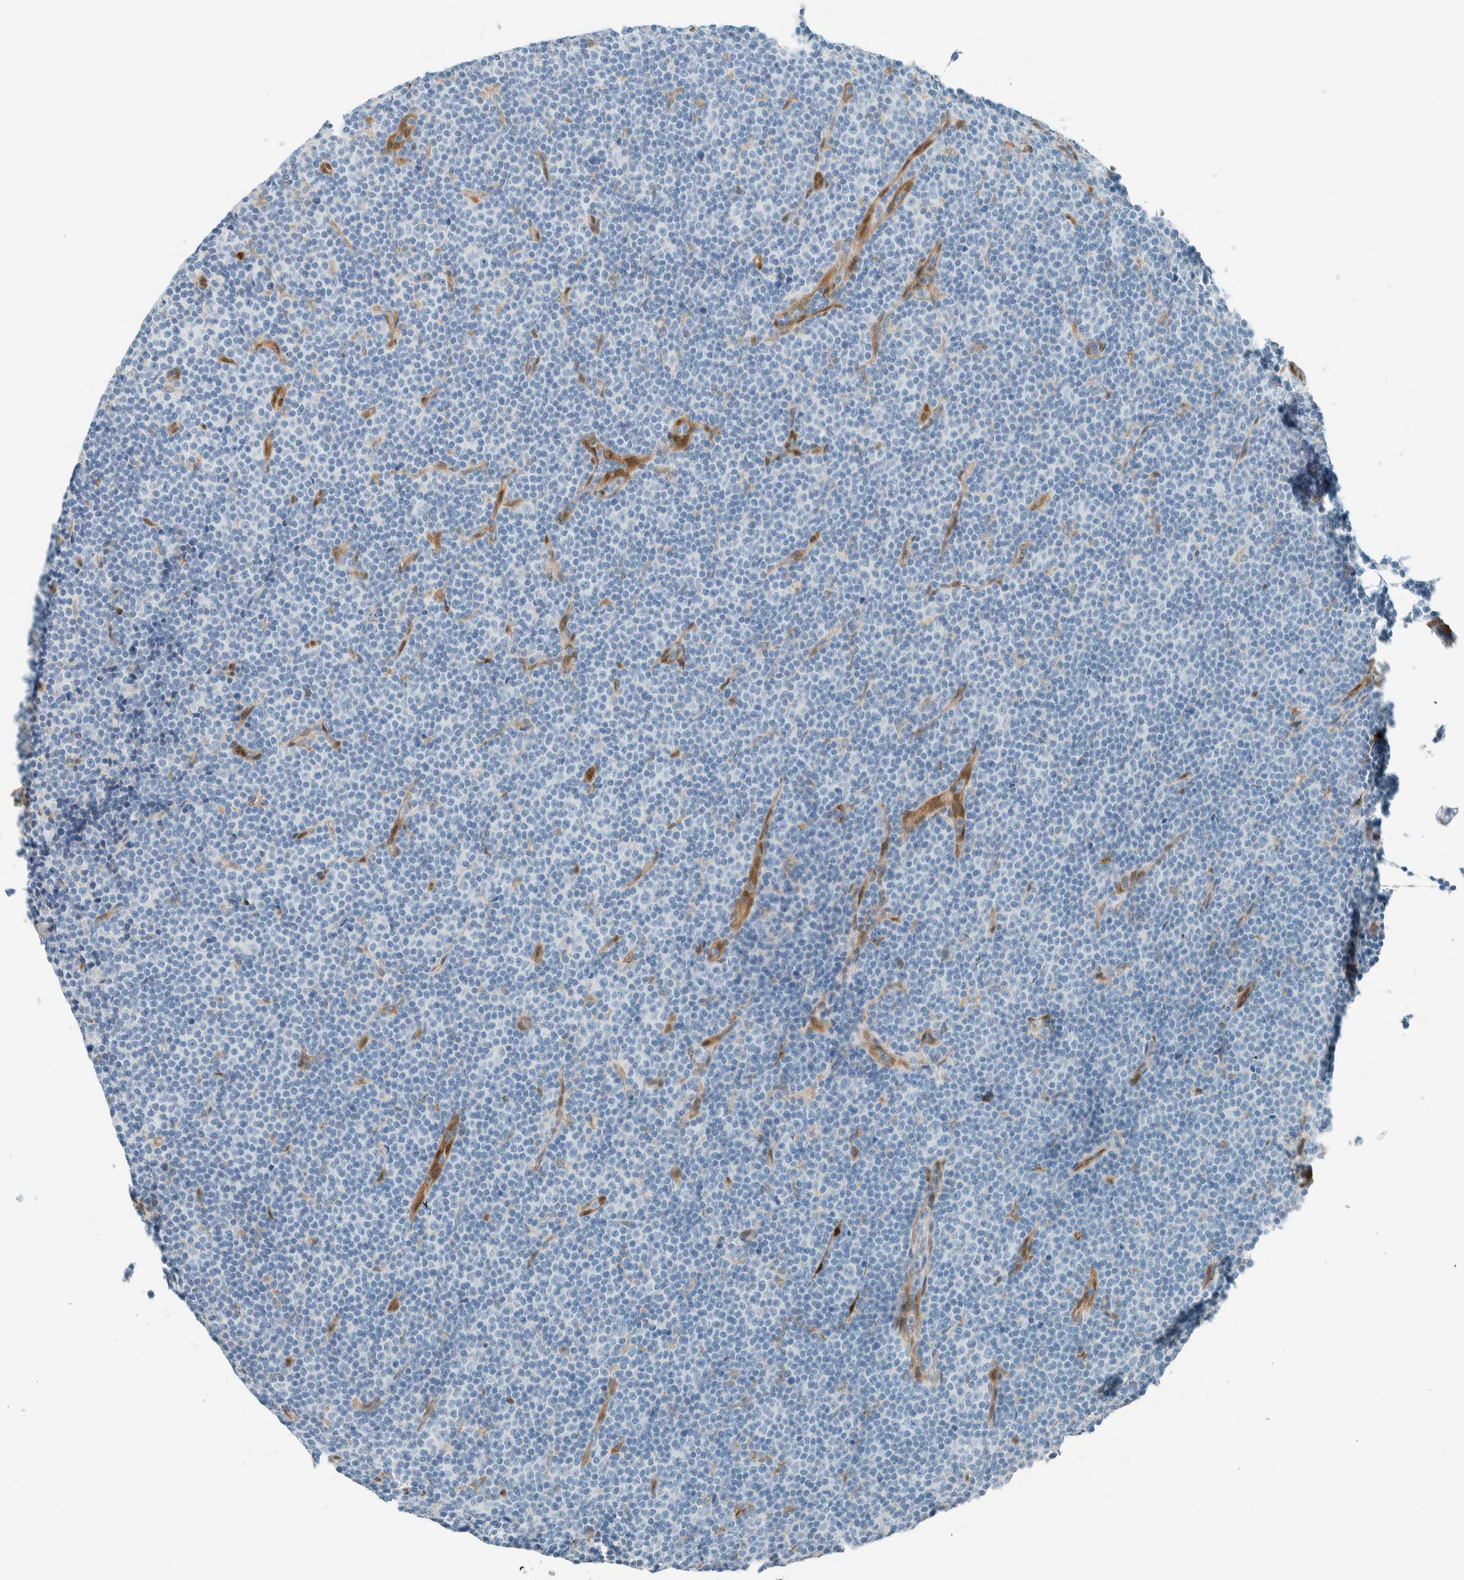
{"staining": {"intensity": "negative", "quantity": "none", "location": "none"}, "tissue": "lymphoma", "cell_type": "Tumor cells", "image_type": "cancer", "snomed": [{"axis": "morphology", "description": "Malignant lymphoma, non-Hodgkin's type, Low grade"}, {"axis": "topography", "description": "Lymph node"}], "caption": "High magnification brightfield microscopy of low-grade malignant lymphoma, non-Hodgkin's type stained with DAB (3,3'-diaminobenzidine) (brown) and counterstained with hematoxylin (blue): tumor cells show no significant positivity.", "gene": "NXN", "patient": {"sex": "female", "age": 67}}